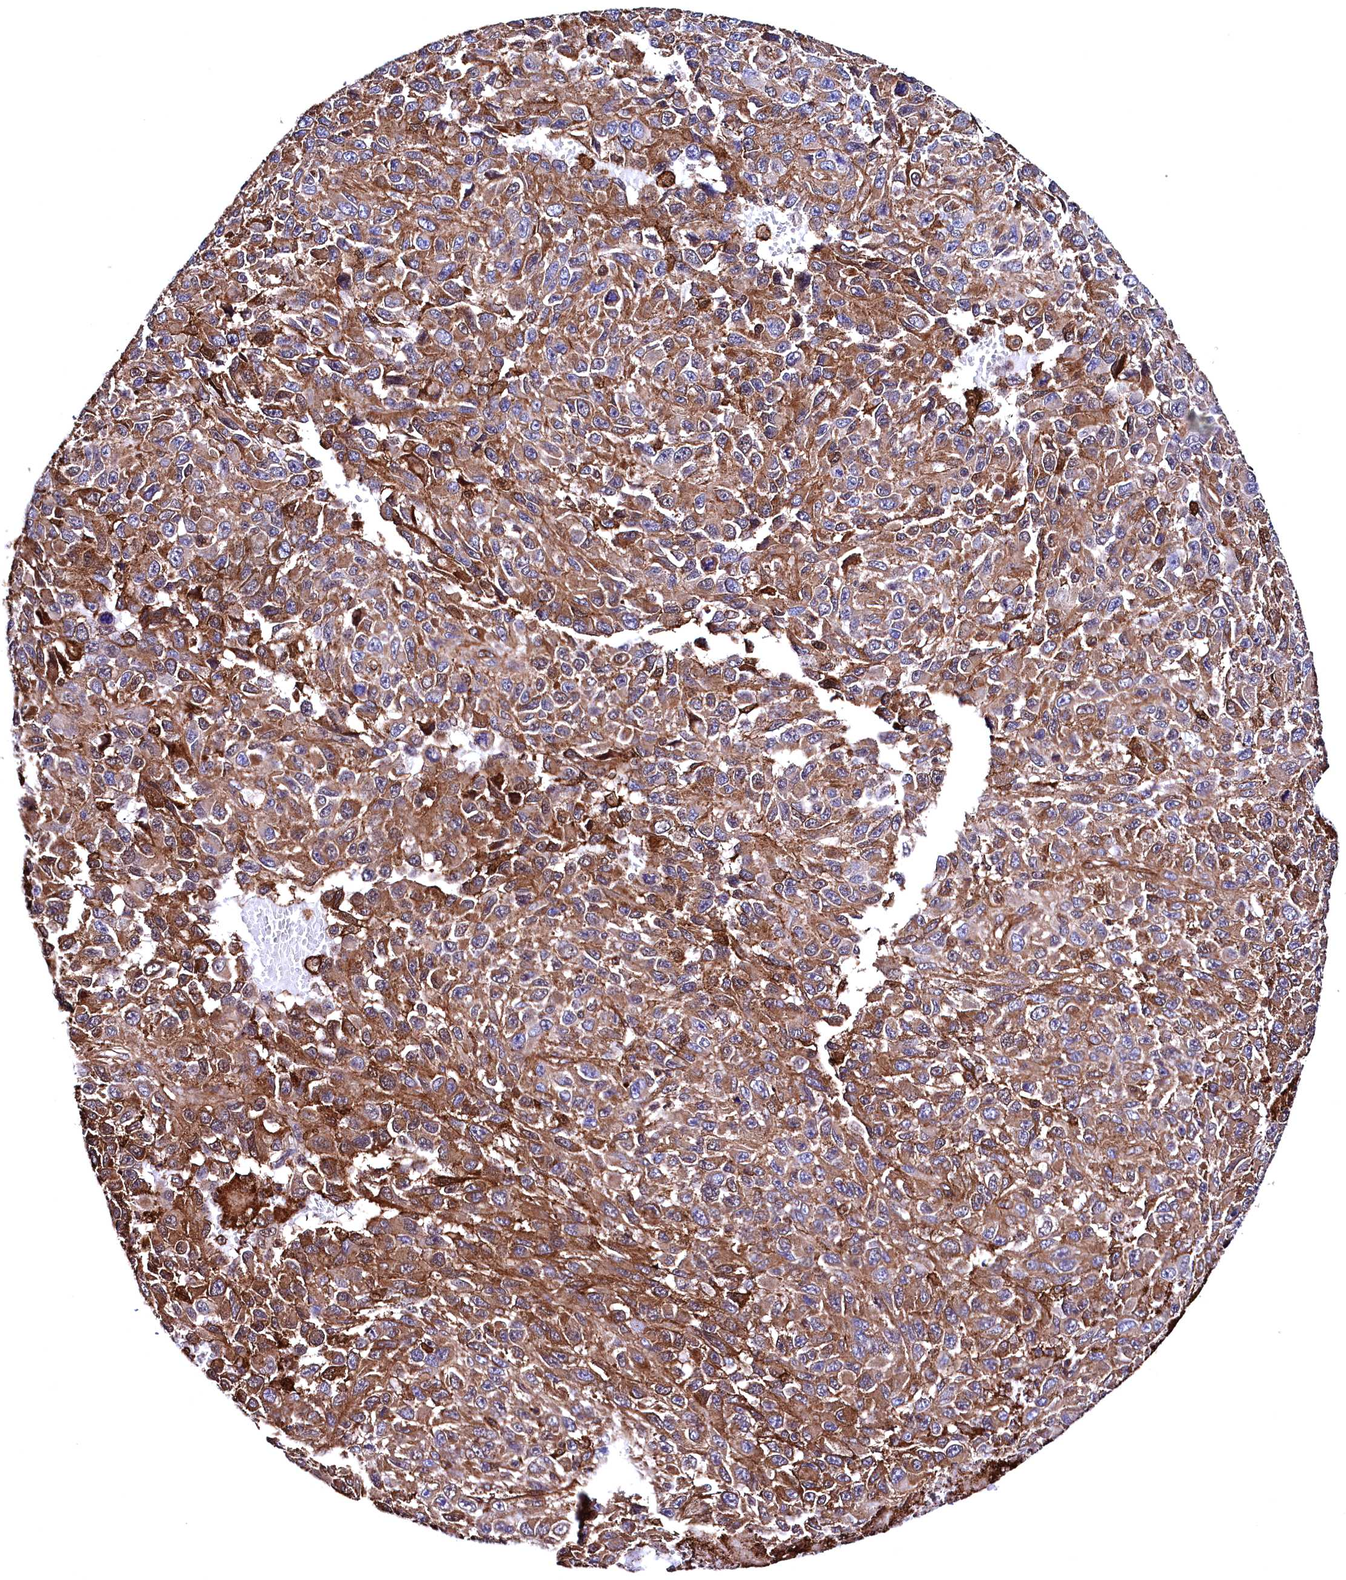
{"staining": {"intensity": "moderate", "quantity": ">75%", "location": "cytoplasmic/membranous"}, "tissue": "melanoma", "cell_type": "Tumor cells", "image_type": "cancer", "snomed": [{"axis": "morphology", "description": "Normal tissue, NOS"}, {"axis": "morphology", "description": "Malignant melanoma, NOS"}, {"axis": "topography", "description": "Skin"}], "caption": "Melanoma stained with a brown dye displays moderate cytoplasmic/membranous positive expression in about >75% of tumor cells.", "gene": "STAMBPL1", "patient": {"sex": "female", "age": 96}}